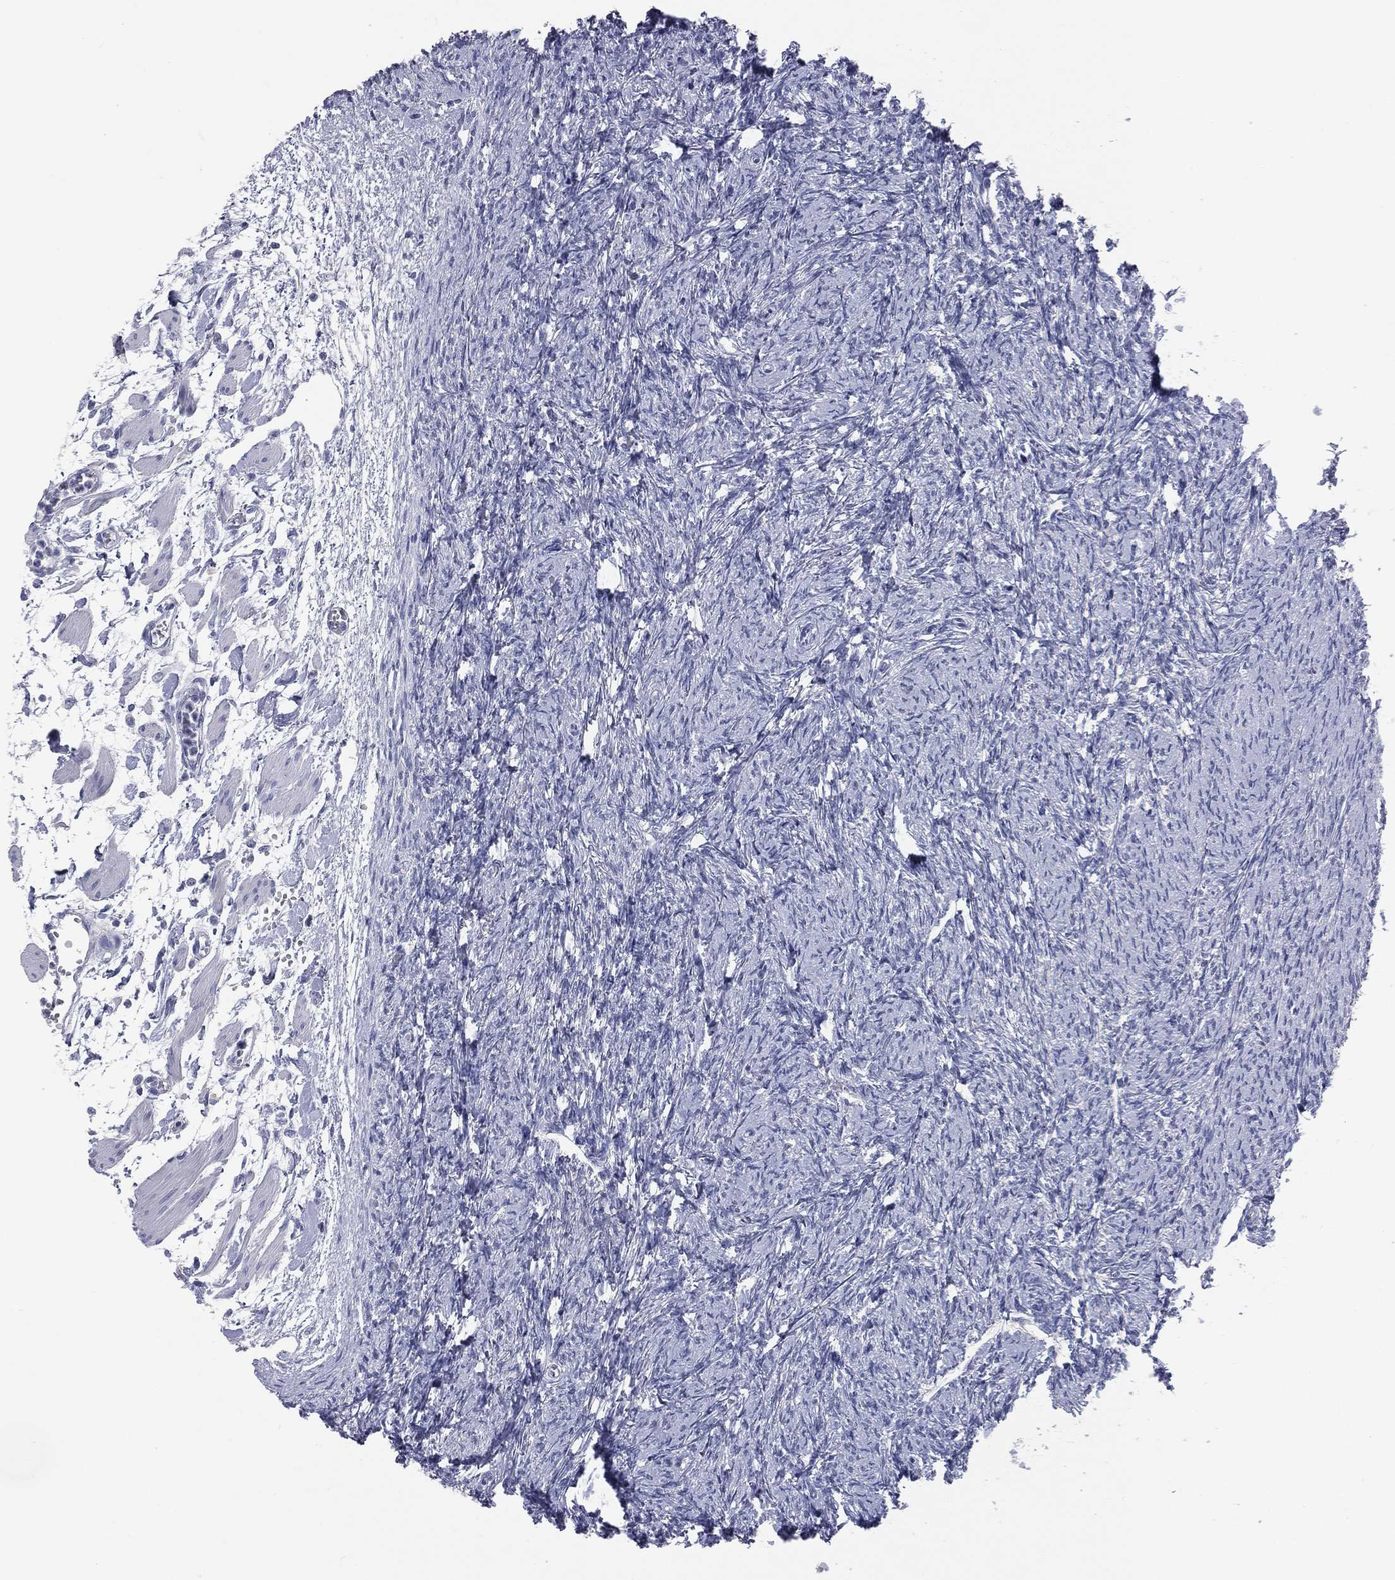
{"staining": {"intensity": "weak", "quantity": ">75%", "location": "cytoplasmic/membranous"}, "tissue": "ovary", "cell_type": "Follicle cells", "image_type": "normal", "snomed": [{"axis": "morphology", "description": "Normal tissue, NOS"}, {"axis": "topography", "description": "Fallopian tube"}, {"axis": "topography", "description": "Ovary"}], "caption": "Immunohistochemistry (IHC) histopathology image of normal ovary: human ovary stained using IHC shows low levels of weak protein expression localized specifically in the cytoplasmic/membranous of follicle cells, appearing as a cytoplasmic/membranous brown color.", "gene": "STK31", "patient": {"sex": "female", "age": 33}}